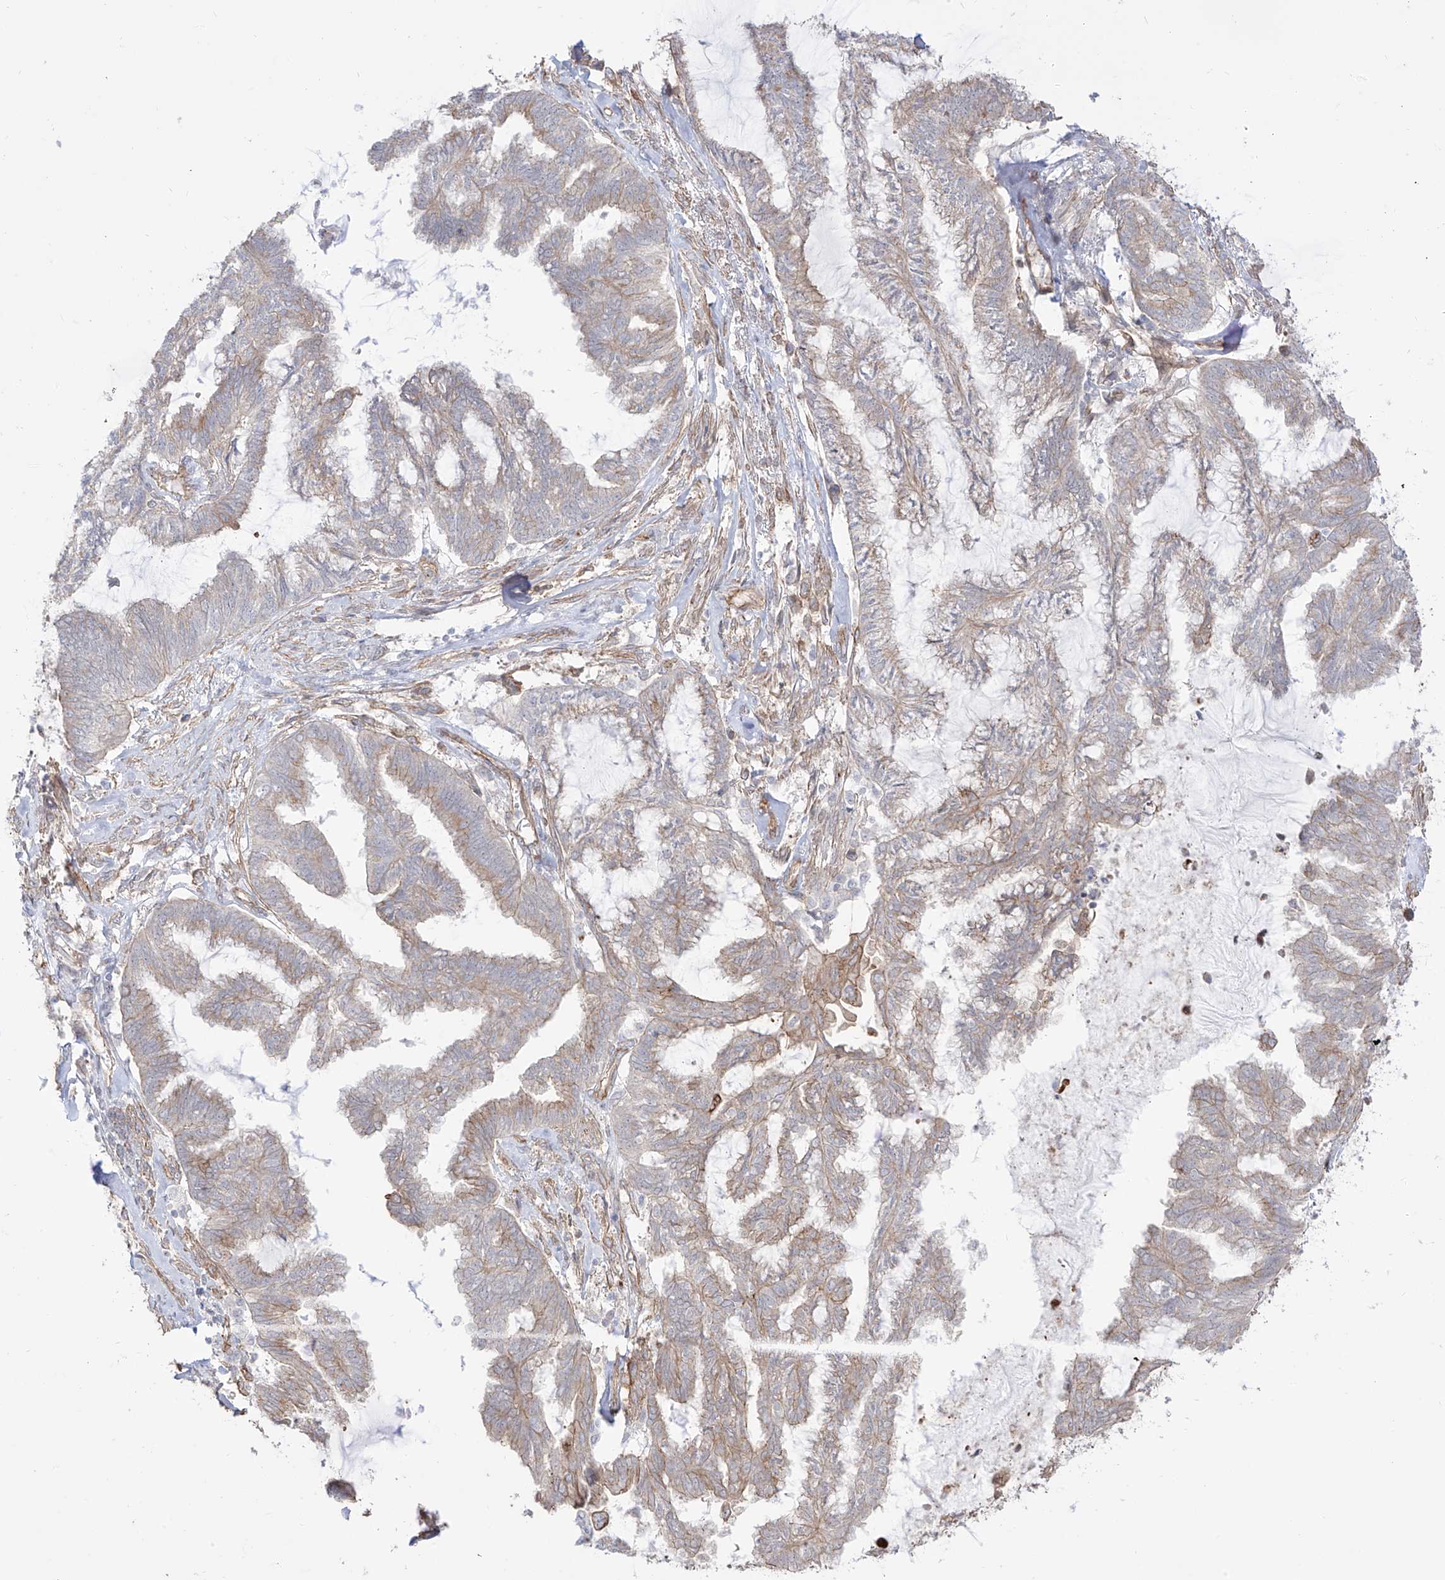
{"staining": {"intensity": "weak", "quantity": "<25%", "location": "cytoplasmic/membranous"}, "tissue": "endometrial cancer", "cell_type": "Tumor cells", "image_type": "cancer", "snomed": [{"axis": "morphology", "description": "Adenocarcinoma, NOS"}, {"axis": "topography", "description": "Endometrium"}], "caption": "A high-resolution photomicrograph shows IHC staining of adenocarcinoma (endometrial), which demonstrates no significant expression in tumor cells.", "gene": "ZNF180", "patient": {"sex": "female", "age": 86}}